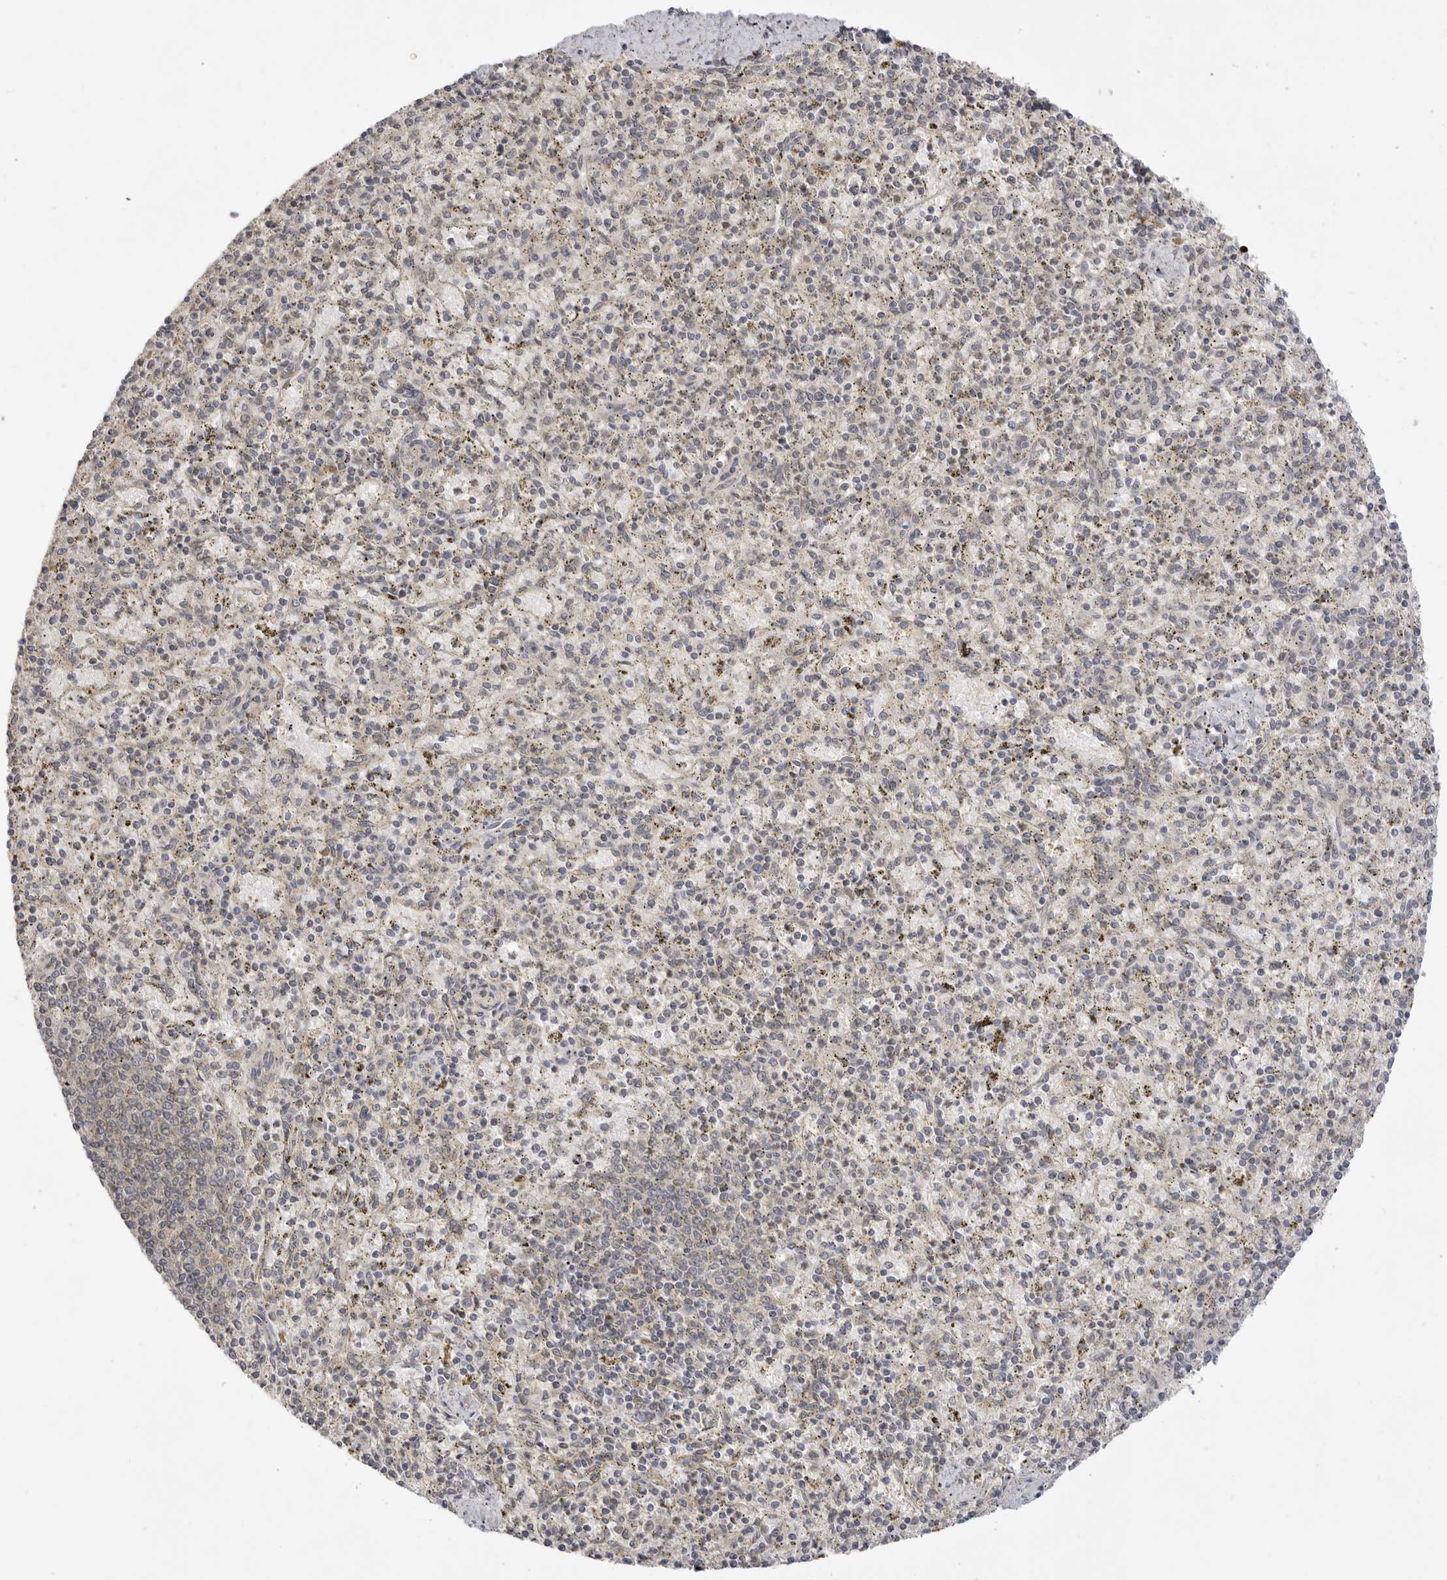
{"staining": {"intensity": "weak", "quantity": "<25%", "location": "cytoplasmic/membranous"}, "tissue": "spleen", "cell_type": "Cells in red pulp", "image_type": "normal", "snomed": [{"axis": "morphology", "description": "Normal tissue, NOS"}, {"axis": "topography", "description": "Spleen"}], "caption": "Immunohistochemistry micrograph of normal human spleen stained for a protein (brown), which shows no staining in cells in red pulp.", "gene": "ALKAL1", "patient": {"sex": "male", "age": 72}}